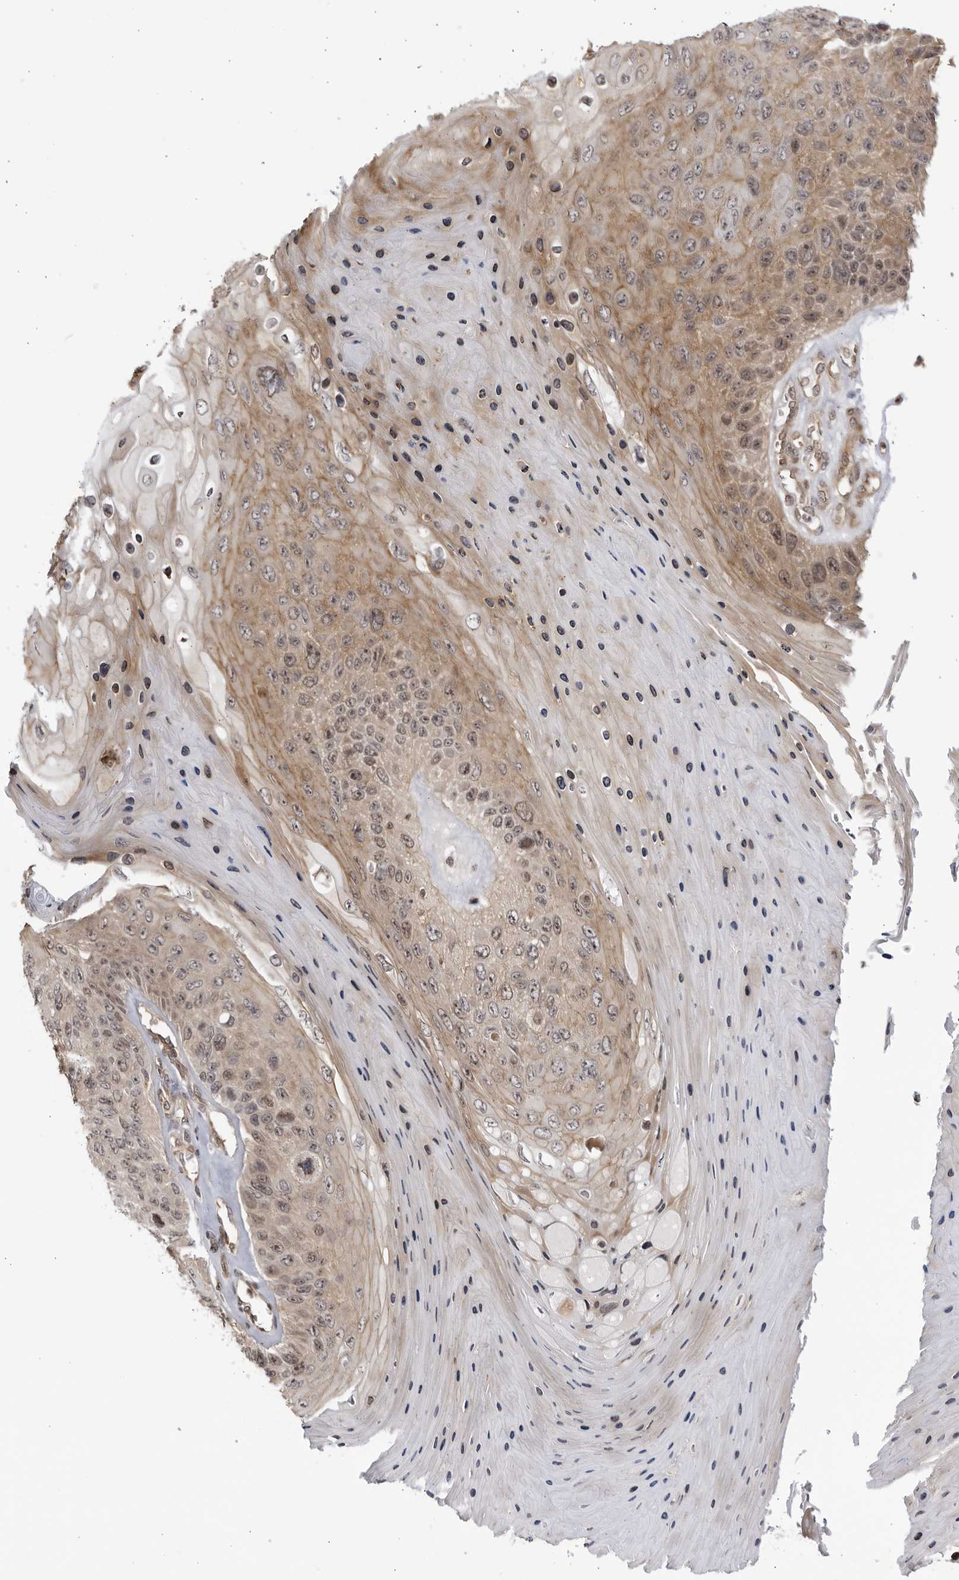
{"staining": {"intensity": "moderate", "quantity": "25%-75%", "location": "cytoplasmic/membranous,nuclear"}, "tissue": "skin cancer", "cell_type": "Tumor cells", "image_type": "cancer", "snomed": [{"axis": "morphology", "description": "Squamous cell carcinoma, NOS"}, {"axis": "topography", "description": "Skin"}], "caption": "Immunohistochemical staining of skin cancer demonstrates medium levels of moderate cytoplasmic/membranous and nuclear protein staining in about 25%-75% of tumor cells. (Stains: DAB (3,3'-diaminobenzidine) in brown, nuclei in blue, Microscopy: brightfield microscopy at high magnification).", "gene": "CNBD1", "patient": {"sex": "female", "age": 88}}